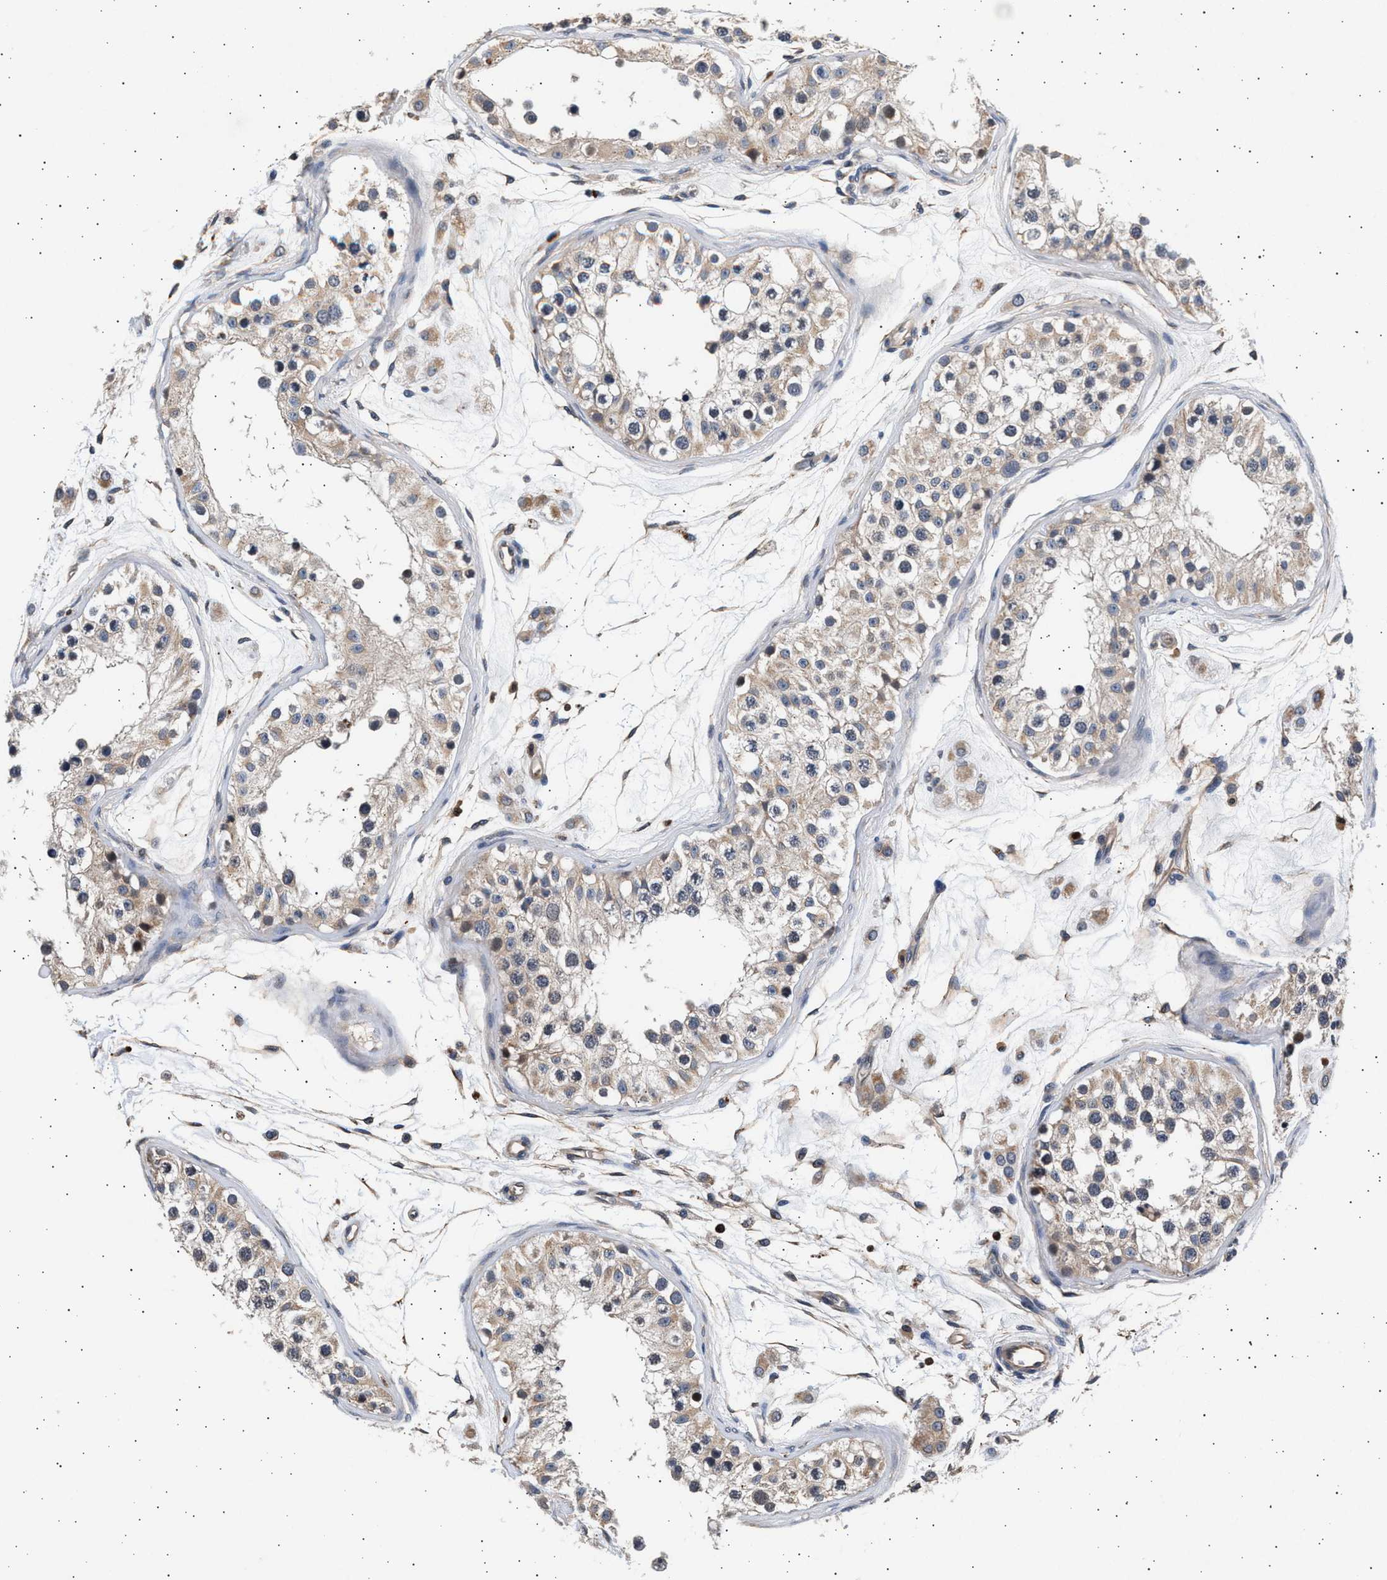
{"staining": {"intensity": "weak", "quantity": "25%-75%", "location": "cytoplasmic/membranous"}, "tissue": "testis", "cell_type": "Cells in seminiferous ducts", "image_type": "normal", "snomed": [{"axis": "morphology", "description": "Normal tissue, NOS"}, {"axis": "morphology", "description": "Adenocarcinoma, metastatic, NOS"}, {"axis": "topography", "description": "Testis"}], "caption": "Protein expression analysis of unremarkable testis demonstrates weak cytoplasmic/membranous expression in approximately 25%-75% of cells in seminiferous ducts.", "gene": "GRAP2", "patient": {"sex": "male", "age": 26}}